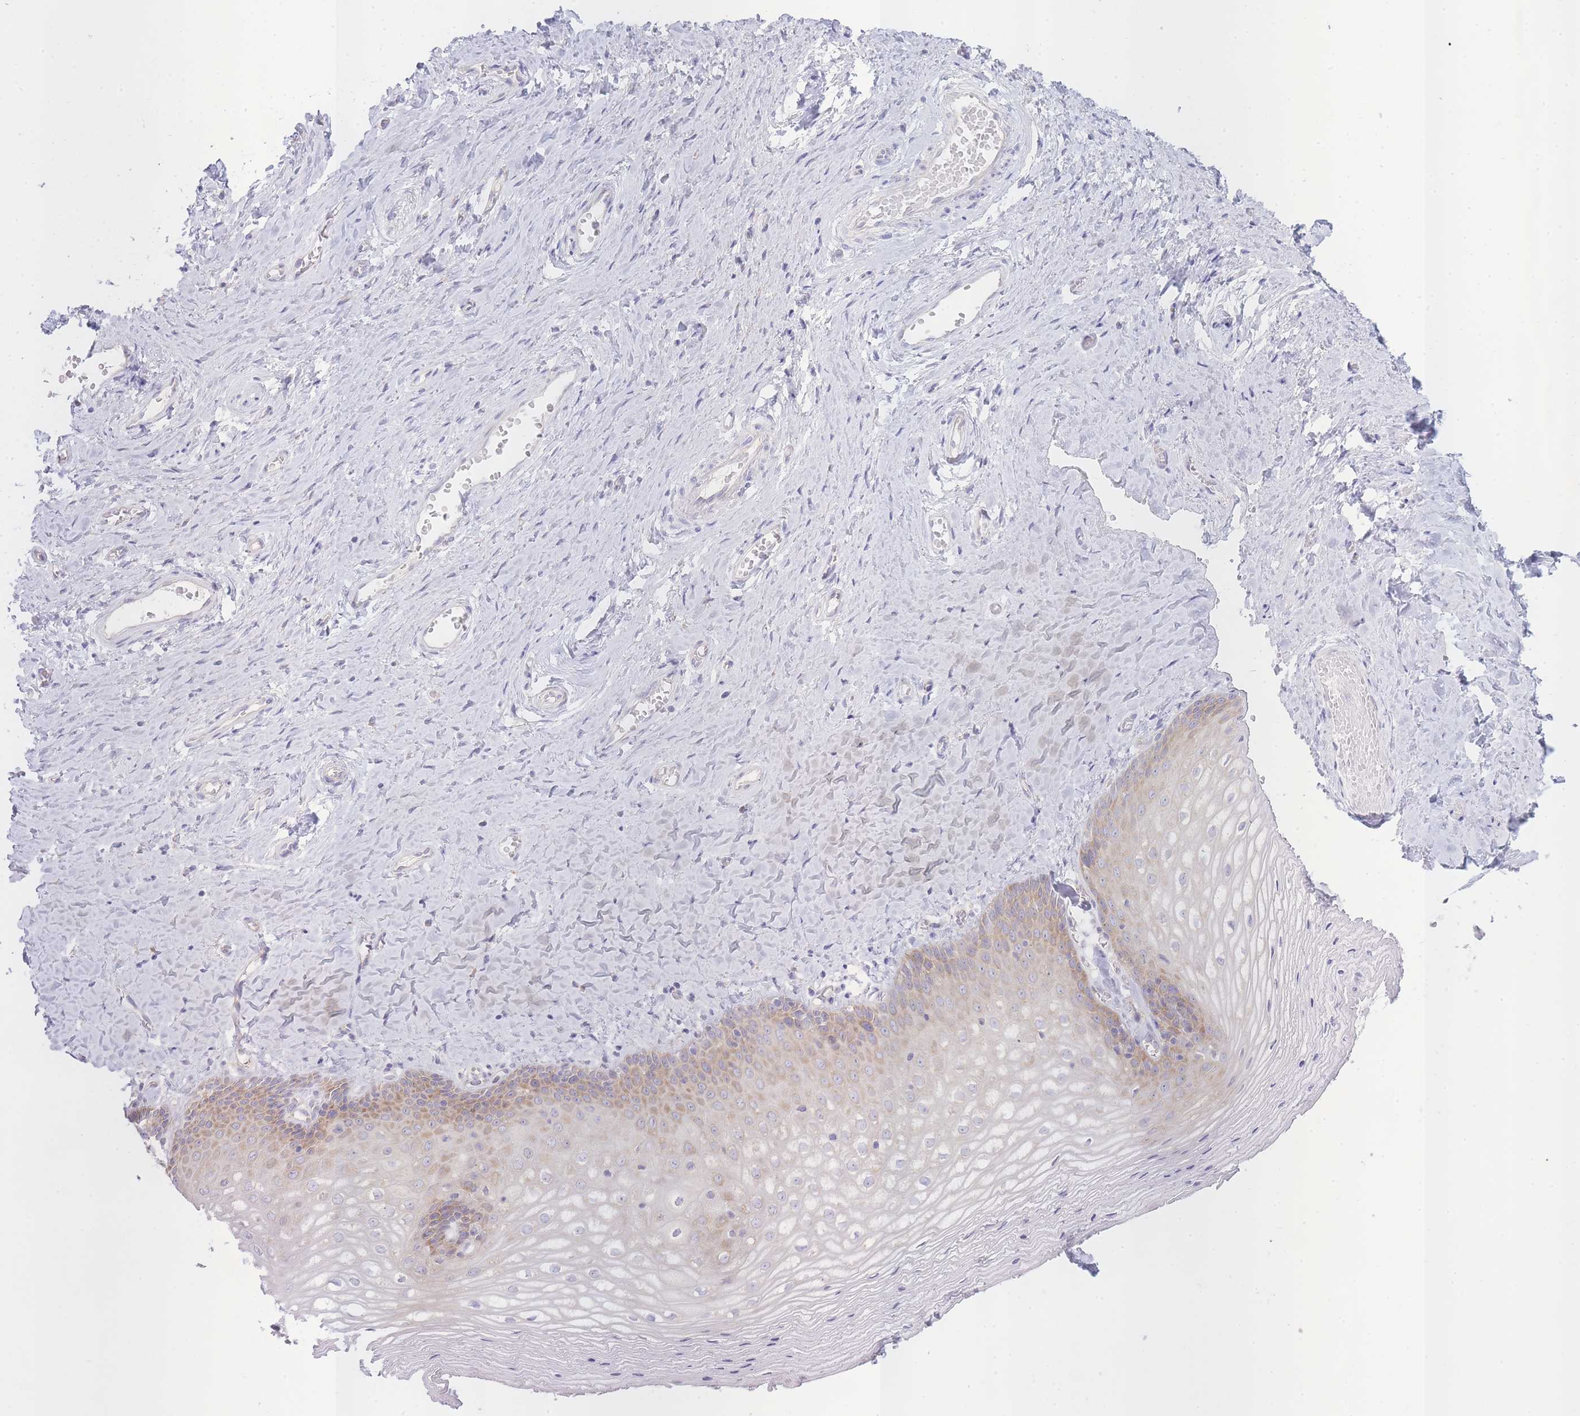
{"staining": {"intensity": "weak", "quantity": "25%-75%", "location": "cytoplasmic/membranous"}, "tissue": "vagina", "cell_type": "Squamous epithelial cells", "image_type": "normal", "snomed": [{"axis": "morphology", "description": "Normal tissue, NOS"}, {"axis": "topography", "description": "Vagina"}], "caption": "A high-resolution micrograph shows immunohistochemistry (IHC) staining of normal vagina, which shows weak cytoplasmic/membranous expression in about 25%-75% of squamous epithelial cells.", "gene": "OR5L1", "patient": {"sex": "female", "age": 65}}